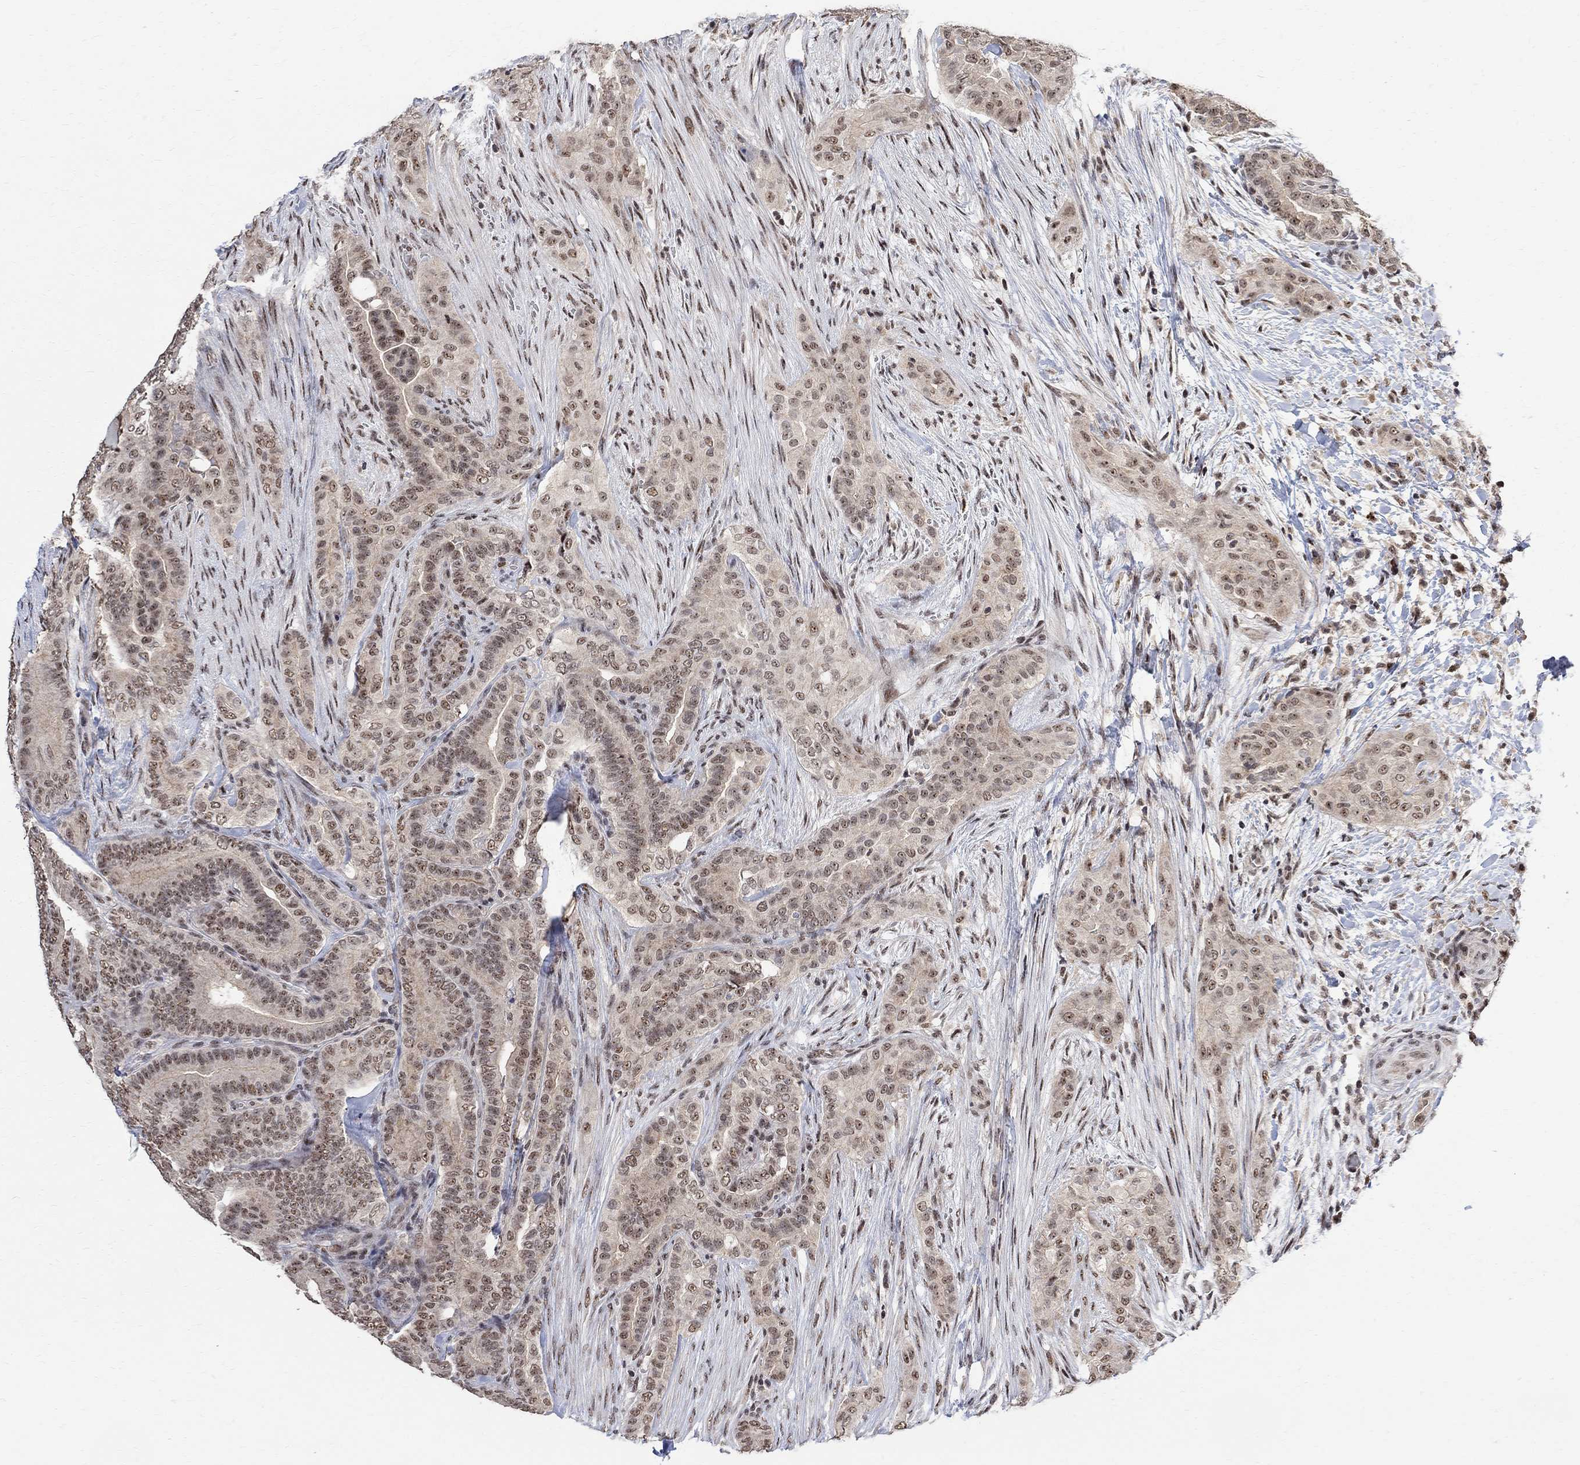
{"staining": {"intensity": "weak", "quantity": ">75%", "location": "nuclear"}, "tissue": "thyroid cancer", "cell_type": "Tumor cells", "image_type": "cancer", "snomed": [{"axis": "morphology", "description": "Papillary adenocarcinoma, NOS"}, {"axis": "topography", "description": "Thyroid gland"}], "caption": "Immunohistochemical staining of human thyroid cancer exhibits low levels of weak nuclear expression in about >75% of tumor cells.", "gene": "E4F1", "patient": {"sex": "male", "age": 61}}